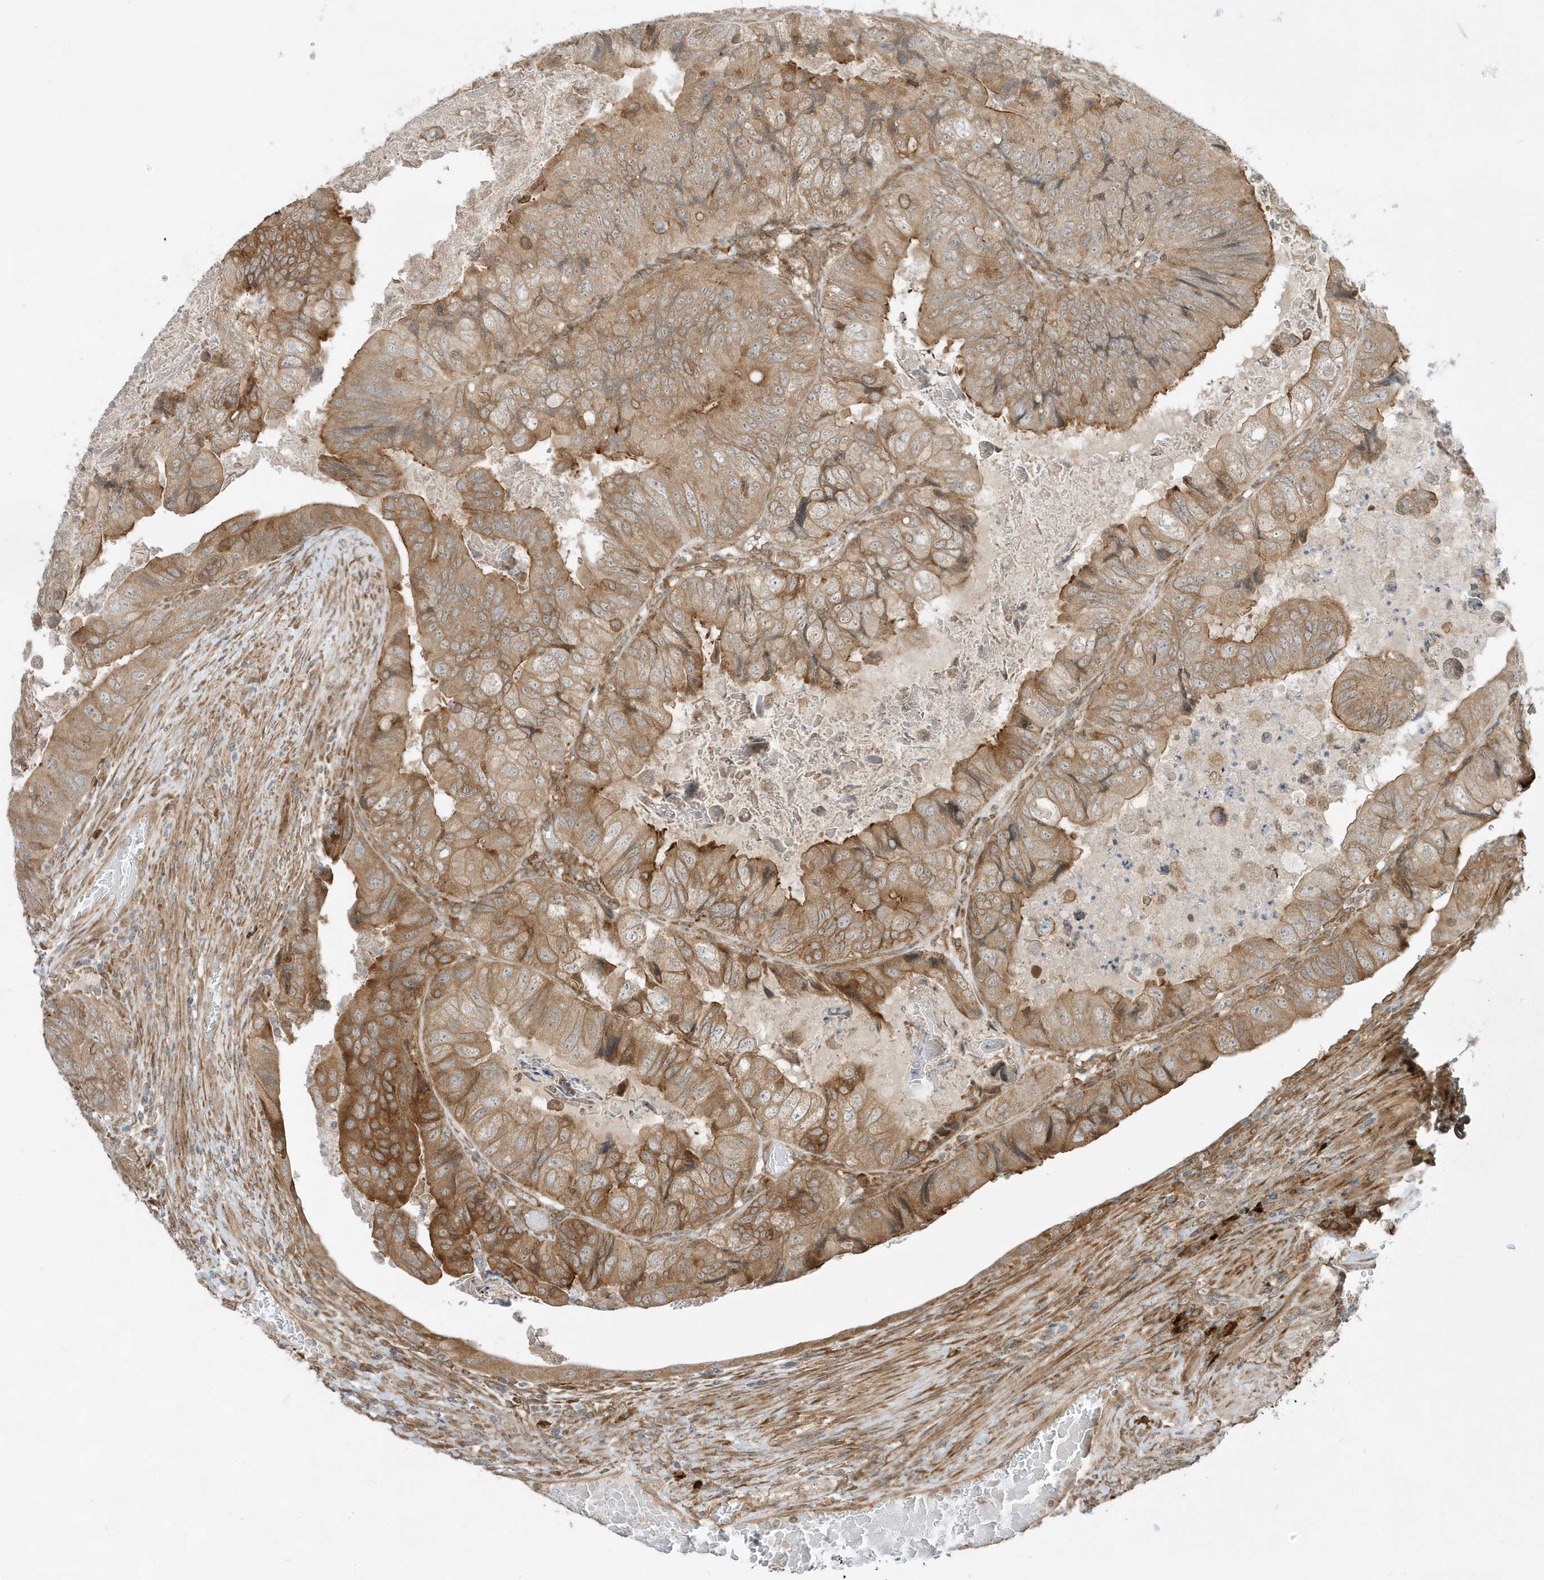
{"staining": {"intensity": "moderate", "quantity": ">75%", "location": "cytoplasmic/membranous"}, "tissue": "colorectal cancer", "cell_type": "Tumor cells", "image_type": "cancer", "snomed": [{"axis": "morphology", "description": "Adenocarcinoma, NOS"}, {"axis": "topography", "description": "Rectum"}], "caption": "Immunohistochemistry (DAB) staining of human colorectal cancer exhibits moderate cytoplasmic/membranous protein positivity in about >75% of tumor cells. Nuclei are stained in blue.", "gene": "SCARF2", "patient": {"sex": "male", "age": 63}}